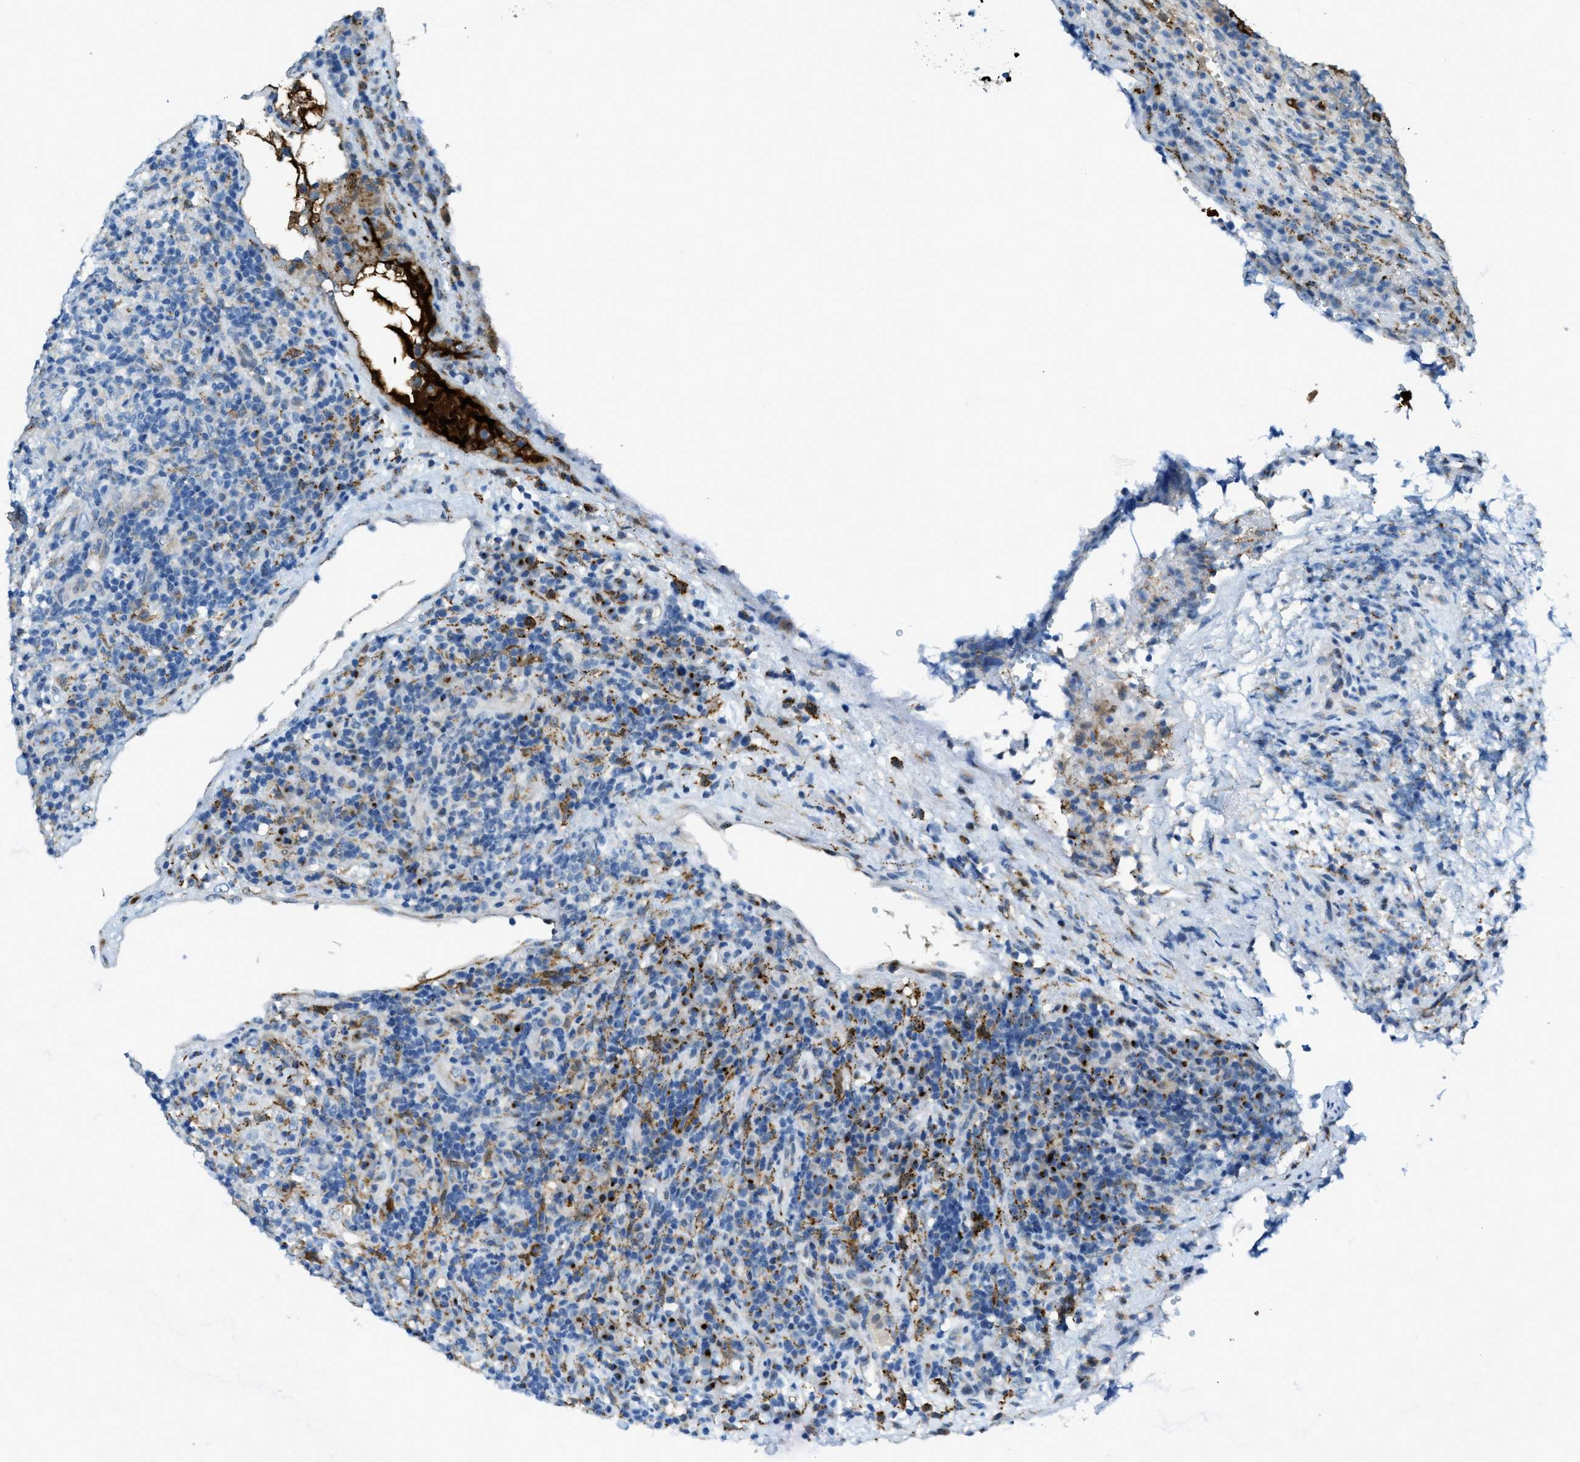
{"staining": {"intensity": "weak", "quantity": "<25%", "location": "cytoplasmic/membranous"}, "tissue": "lymphoma", "cell_type": "Tumor cells", "image_type": "cancer", "snomed": [{"axis": "morphology", "description": "Malignant lymphoma, non-Hodgkin's type, High grade"}, {"axis": "topography", "description": "Lymph node"}], "caption": "An immunohistochemistry image of lymphoma is shown. There is no staining in tumor cells of lymphoma.", "gene": "TRIM59", "patient": {"sex": "female", "age": 76}}